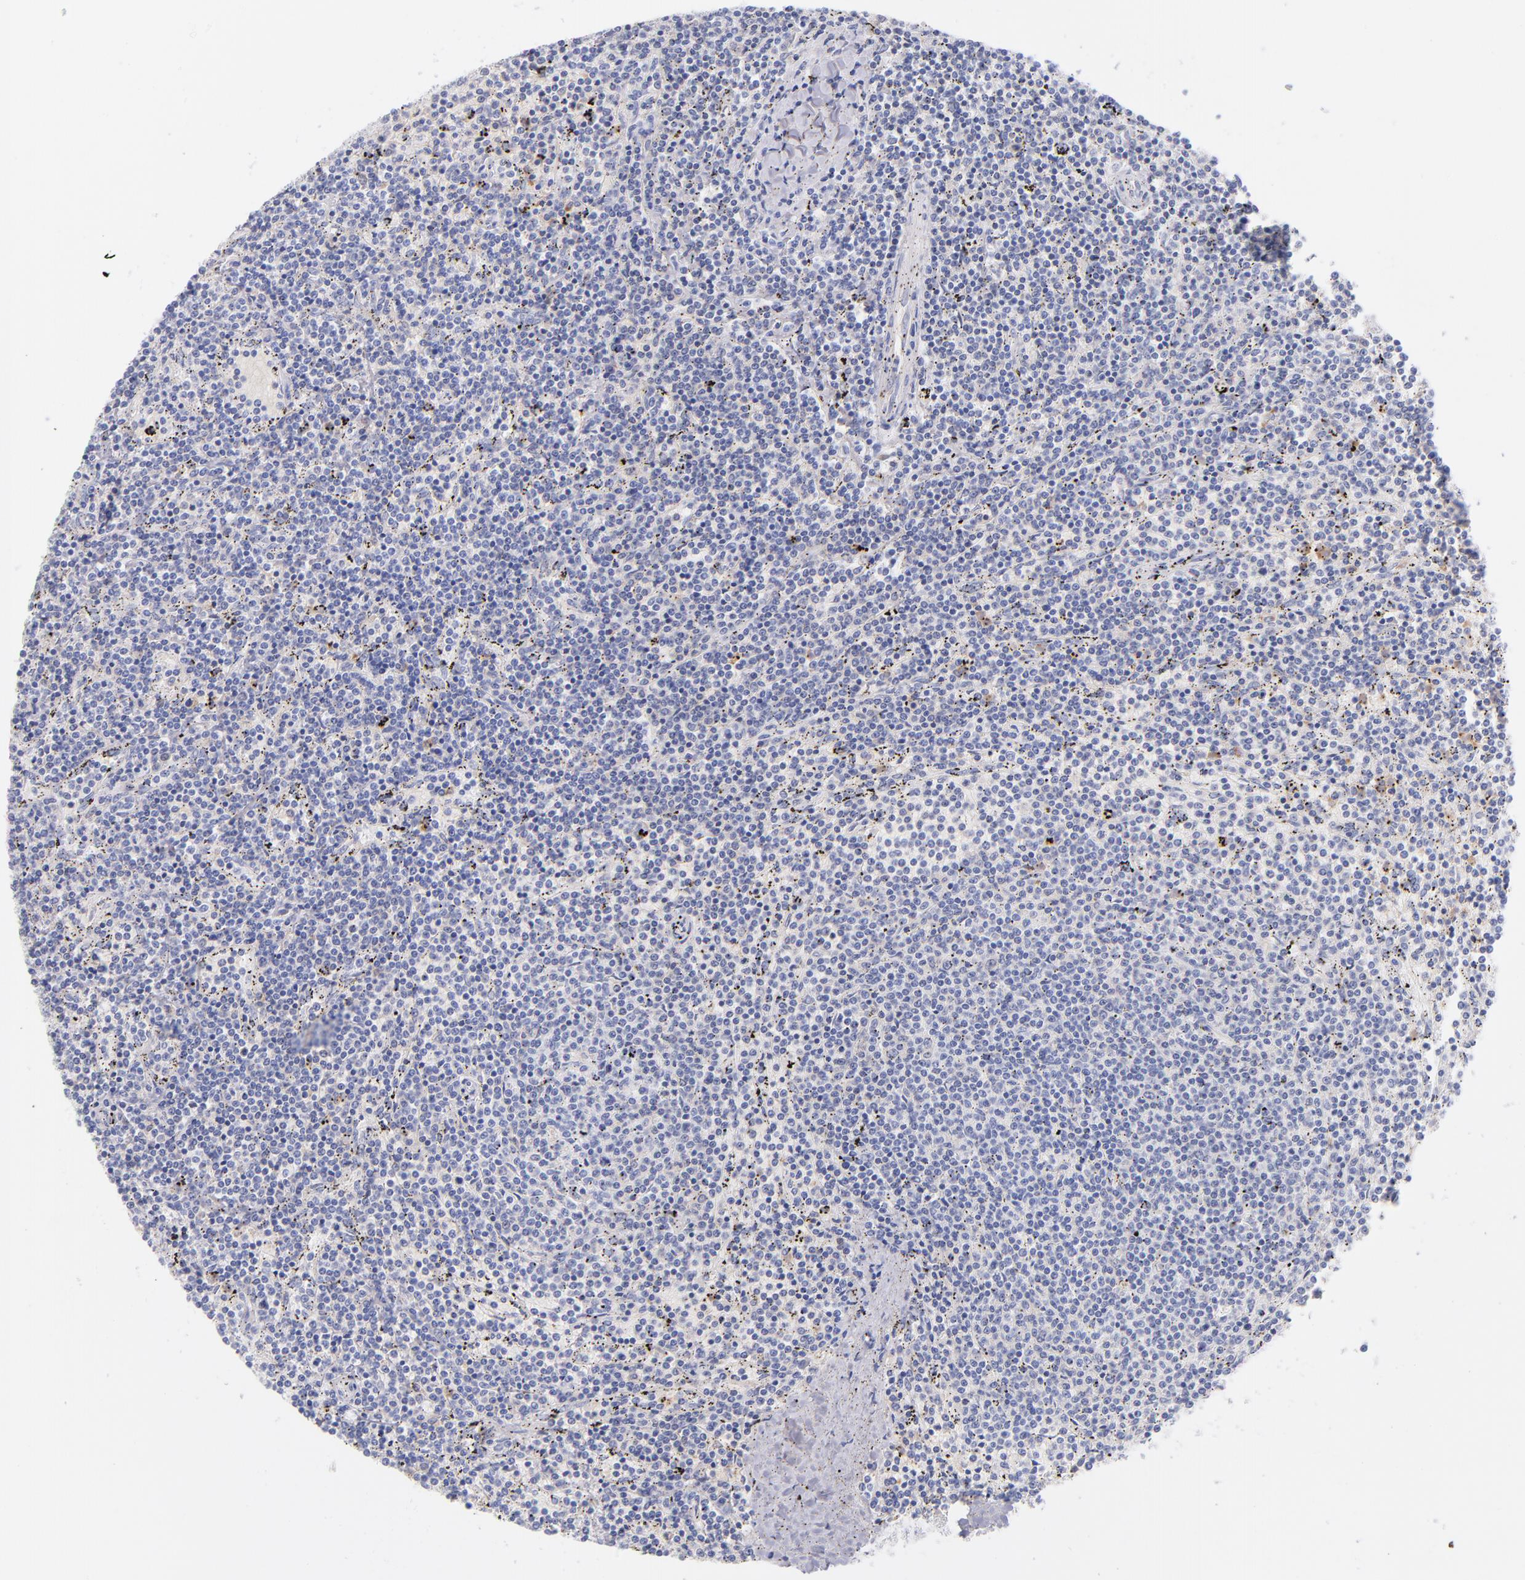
{"staining": {"intensity": "weak", "quantity": "<25%", "location": "cytoplasmic/membranous"}, "tissue": "lymphoma", "cell_type": "Tumor cells", "image_type": "cancer", "snomed": [{"axis": "morphology", "description": "Malignant lymphoma, non-Hodgkin's type, Low grade"}, {"axis": "topography", "description": "Spleen"}], "caption": "The micrograph demonstrates no significant staining in tumor cells of malignant lymphoma, non-Hodgkin's type (low-grade). Brightfield microscopy of immunohistochemistry stained with DAB (3,3'-diaminobenzidine) (brown) and hematoxylin (blue), captured at high magnification.", "gene": "HP", "patient": {"sex": "female", "age": 50}}